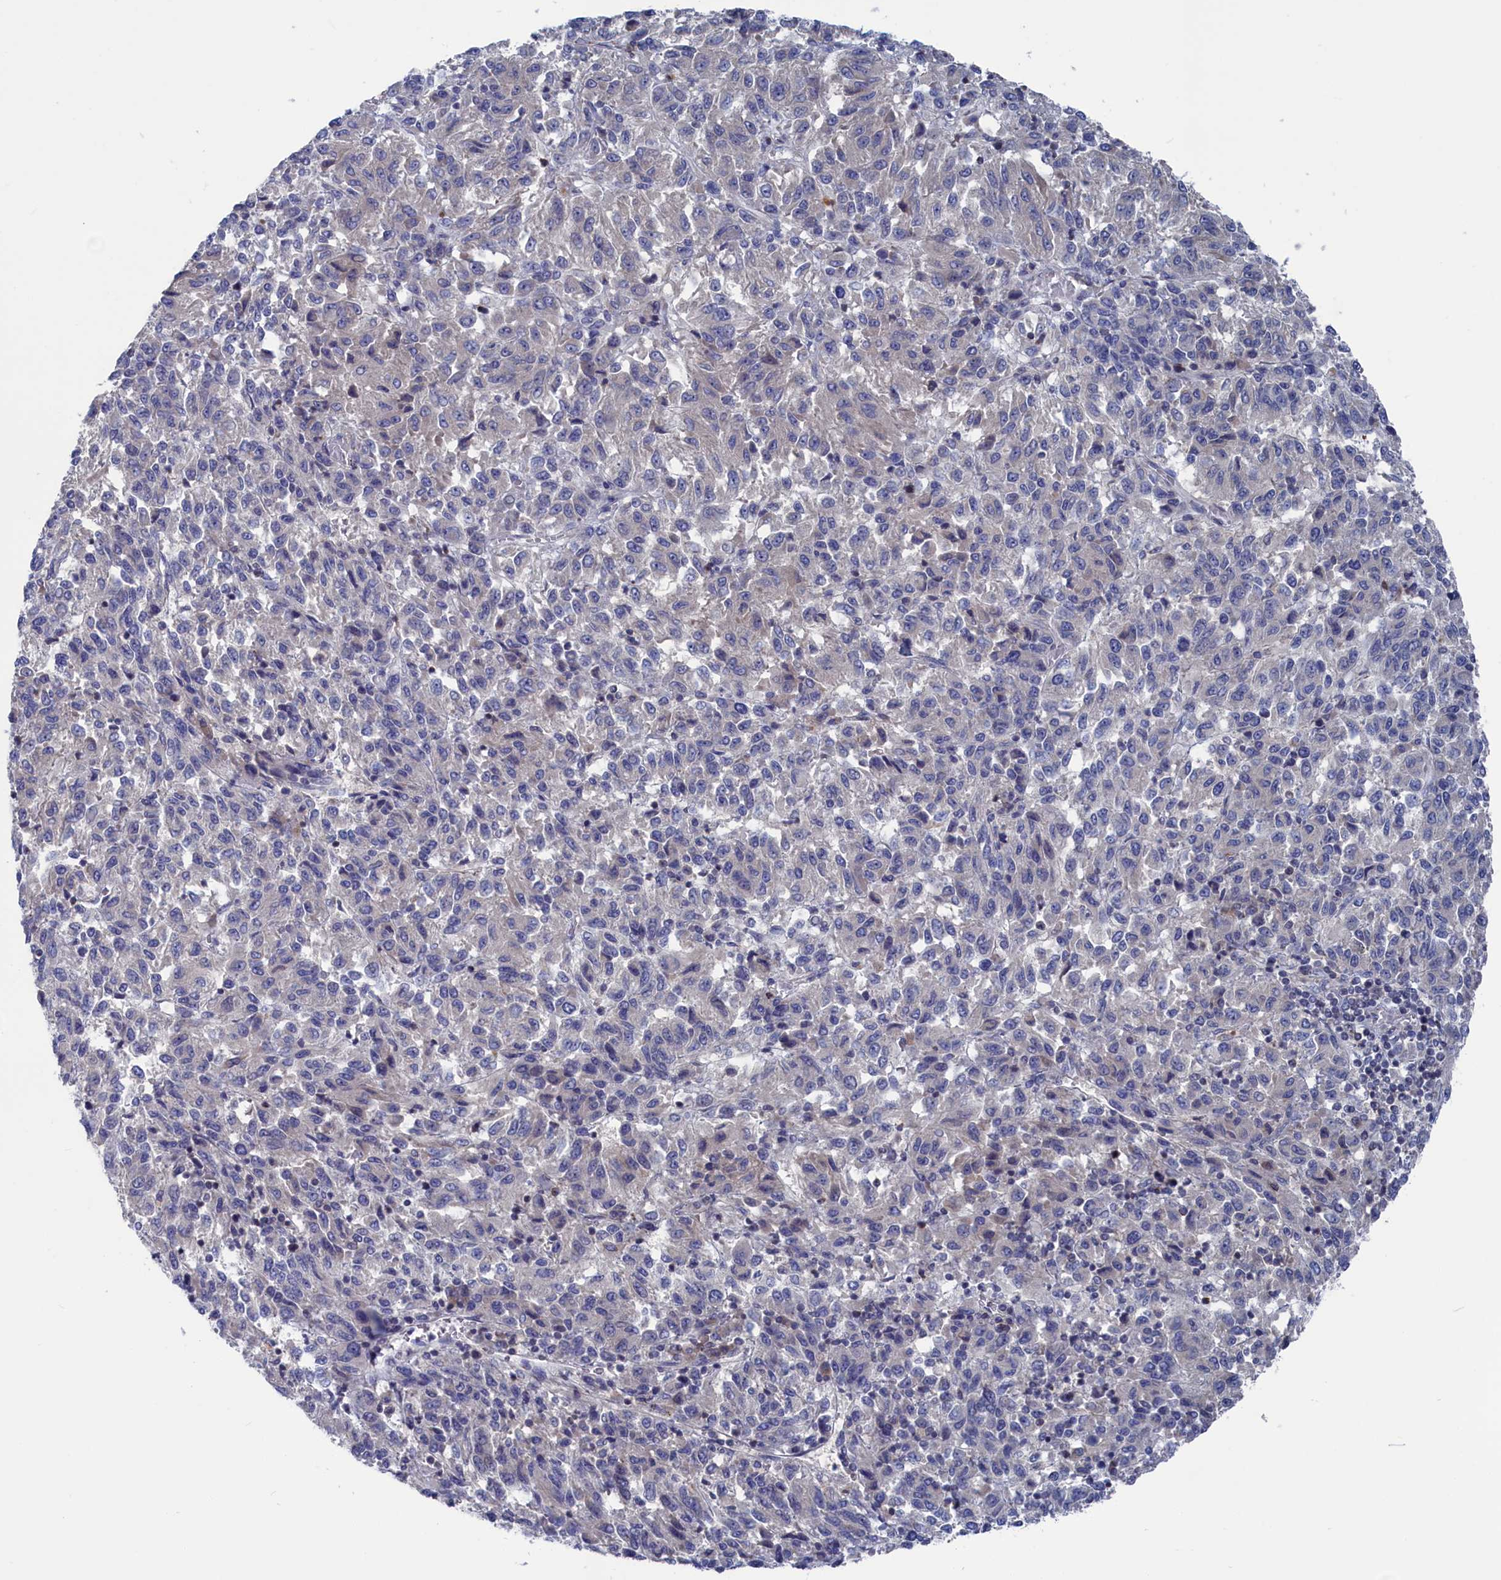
{"staining": {"intensity": "negative", "quantity": "none", "location": "none"}, "tissue": "melanoma", "cell_type": "Tumor cells", "image_type": "cancer", "snomed": [{"axis": "morphology", "description": "Malignant melanoma, Metastatic site"}, {"axis": "topography", "description": "Lung"}], "caption": "High power microscopy image of an immunohistochemistry micrograph of malignant melanoma (metastatic site), revealing no significant positivity in tumor cells. (Stains: DAB immunohistochemistry with hematoxylin counter stain, Microscopy: brightfield microscopy at high magnification).", "gene": "CEND1", "patient": {"sex": "male", "age": 64}}